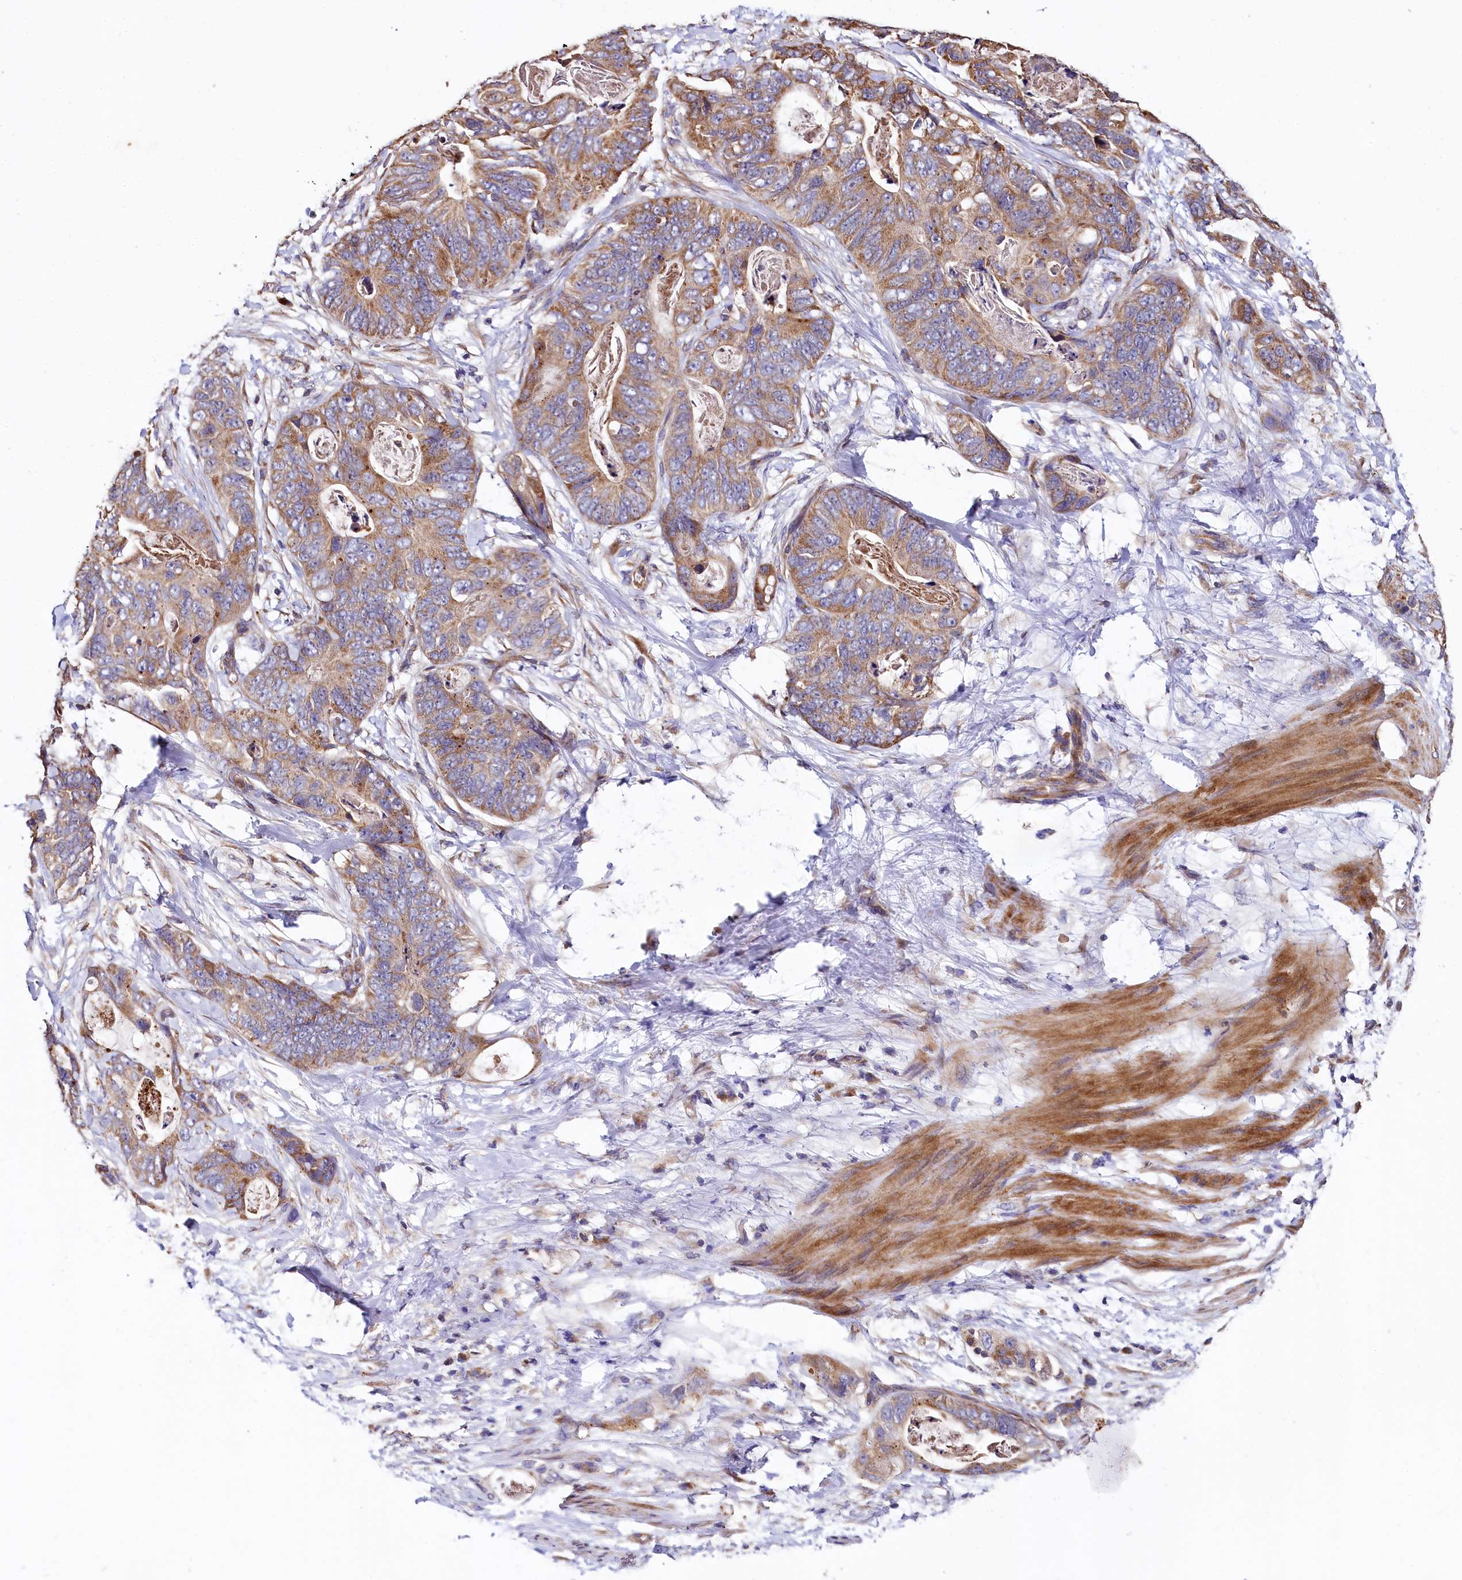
{"staining": {"intensity": "moderate", "quantity": "25%-75%", "location": "cytoplasmic/membranous"}, "tissue": "stomach cancer", "cell_type": "Tumor cells", "image_type": "cancer", "snomed": [{"axis": "morphology", "description": "Adenocarcinoma, NOS"}, {"axis": "topography", "description": "Stomach"}], "caption": "Human stomach adenocarcinoma stained with a brown dye exhibits moderate cytoplasmic/membranous positive expression in approximately 25%-75% of tumor cells.", "gene": "SPRYD3", "patient": {"sex": "female", "age": 89}}